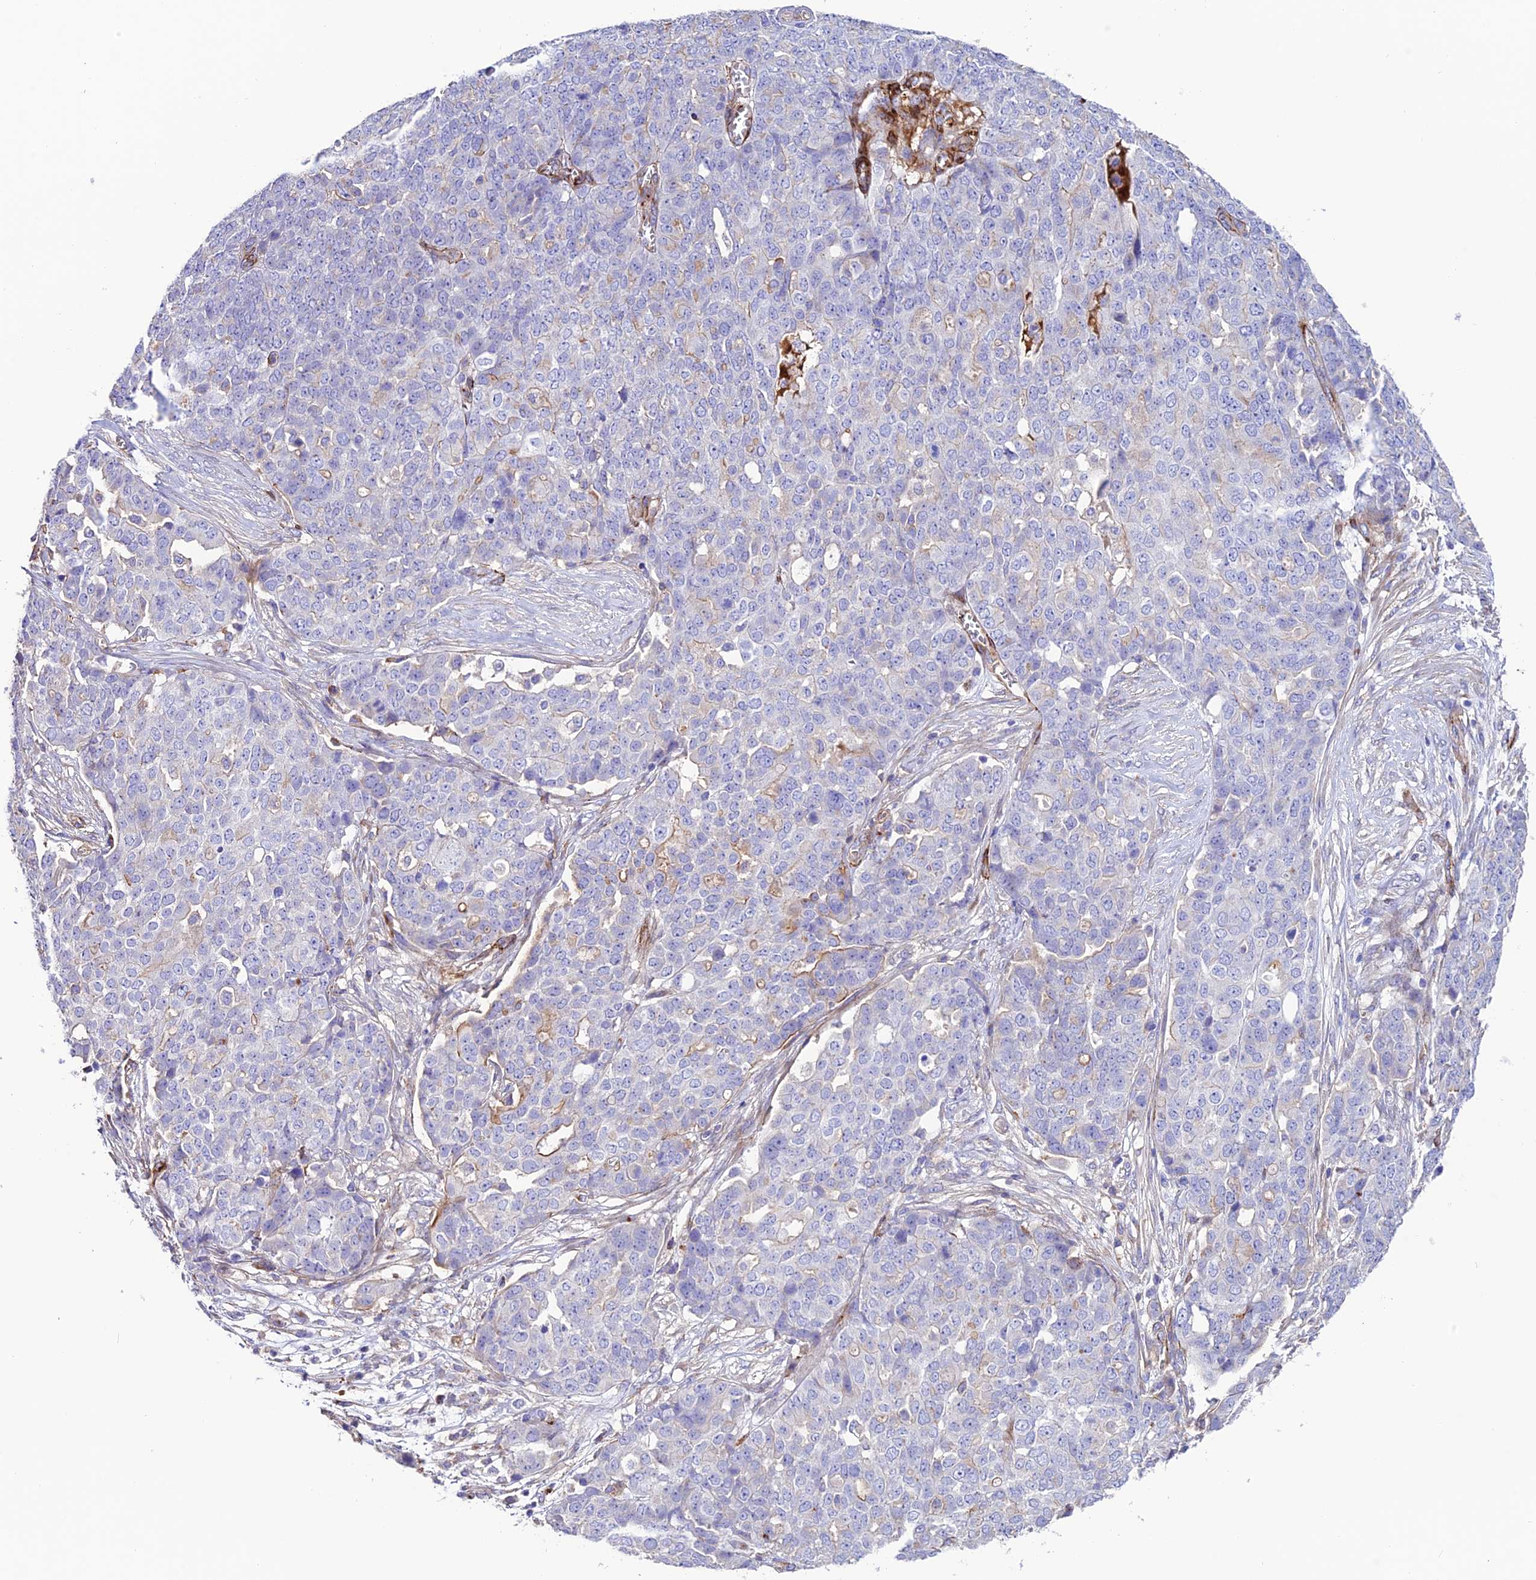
{"staining": {"intensity": "negative", "quantity": "none", "location": "none"}, "tissue": "ovarian cancer", "cell_type": "Tumor cells", "image_type": "cancer", "snomed": [{"axis": "morphology", "description": "Cystadenocarcinoma, serous, NOS"}, {"axis": "topography", "description": "Soft tissue"}, {"axis": "topography", "description": "Ovary"}], "caption": "Immunohistochemistry (IHC) of human ovarian serous cystadenocarcinoma exhibits no positivity in tumor cells.", "gene": "REX1BD", "patient": {"sex": "female", "age": 57}}